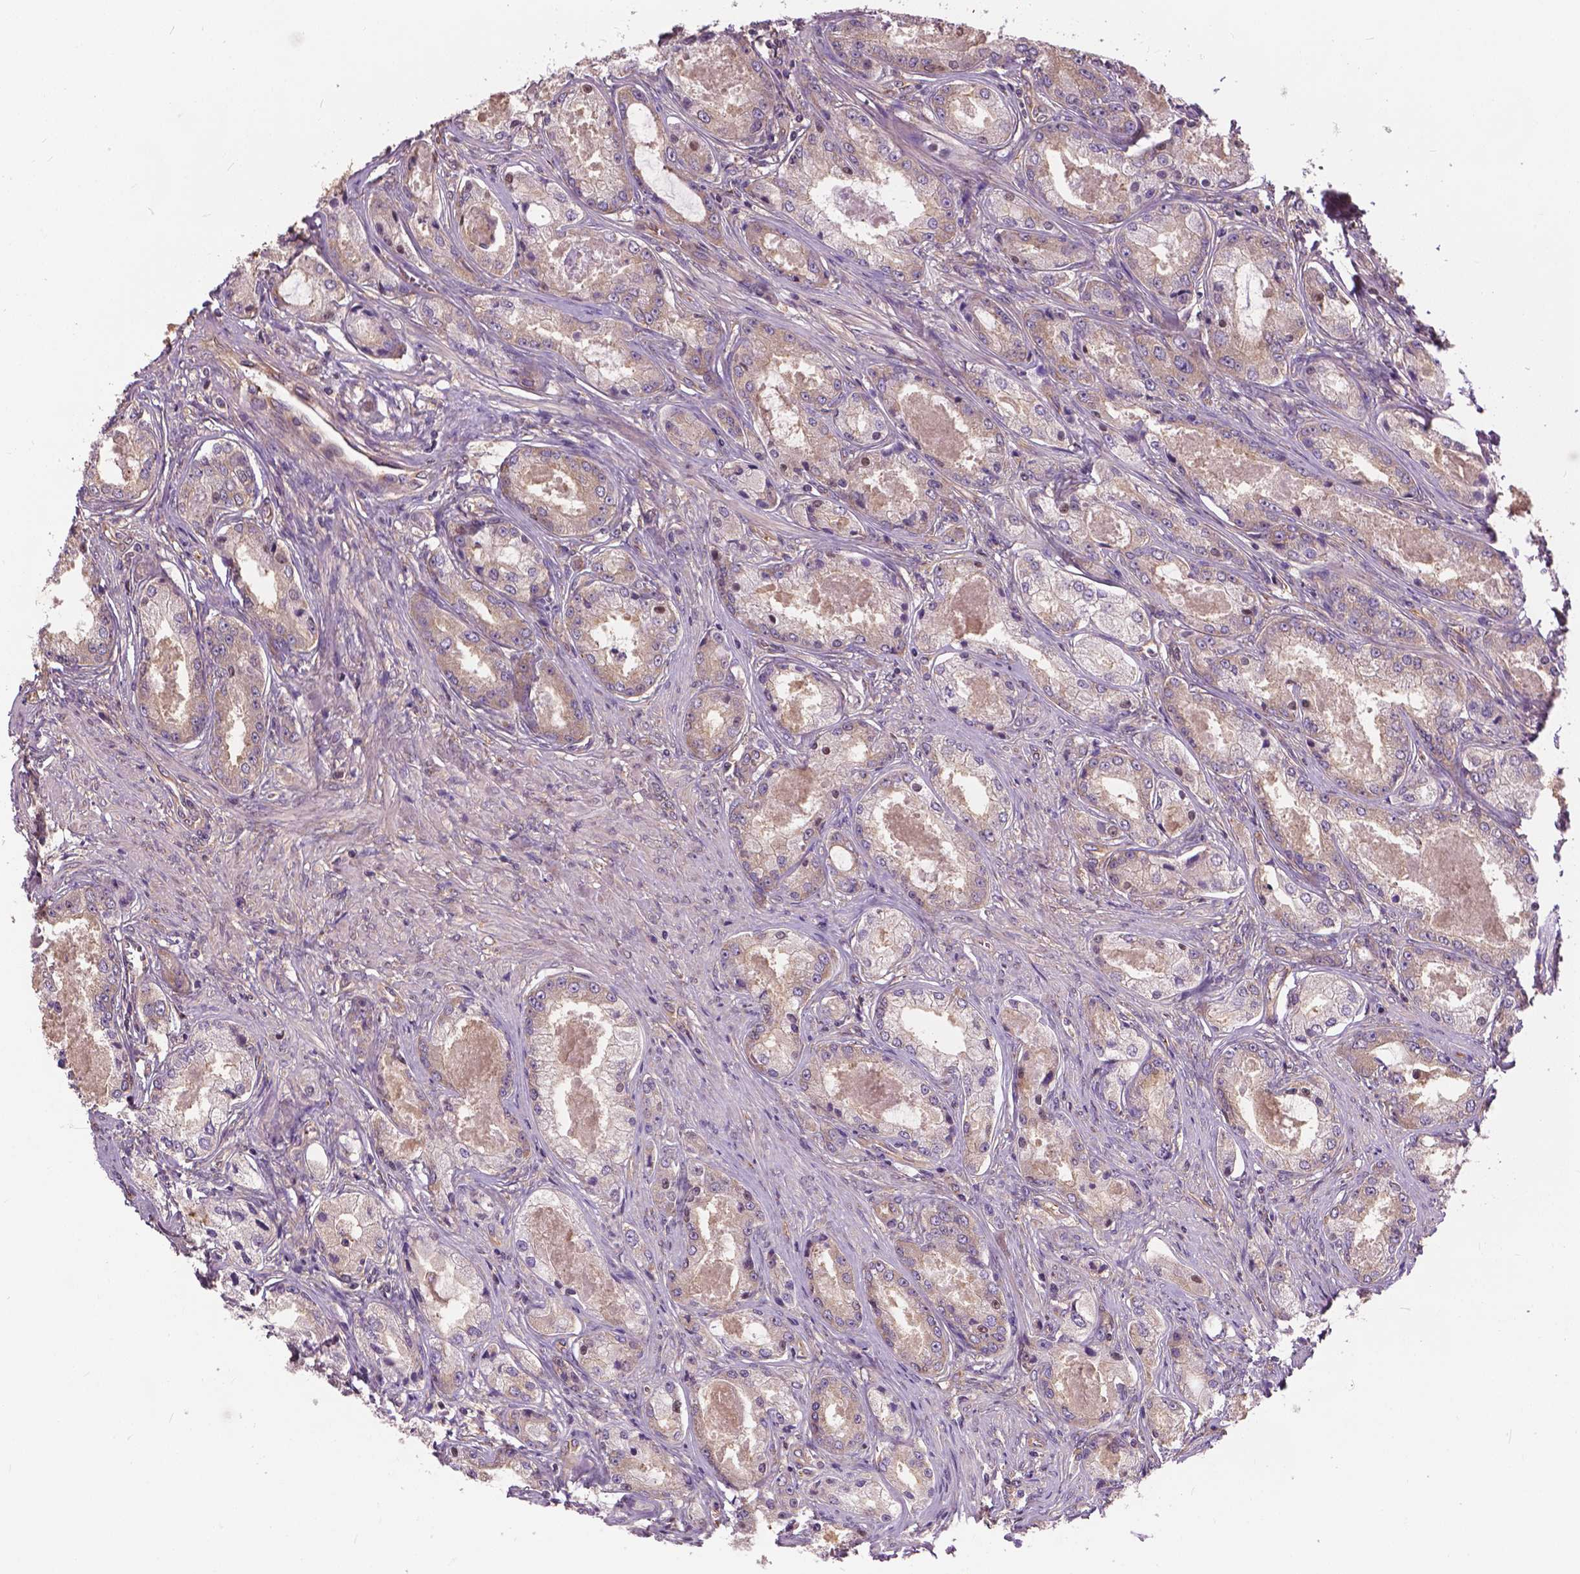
{"staining": {"intensity": "negative", "quantity": "none", "location": "none"}, "tissue": "prostate cancer", "cell_type": "Tumor cells", "image_type": "cancer", "snomed": [{"axis": "morphology", "description": "Adenocarcinoma, Low grade"}, {"axis": "topography", "description": "Prostate"}], "caption": "High magnification brightfield microscopy of adenocarcinoma (low-grade) (prostate) stained with DAB (brown) and counterstained with hematoxylin (blue): tumor cells show no significant expression.", "gene": "MZT1", "patient": {"sex": "male", "age": 68}}